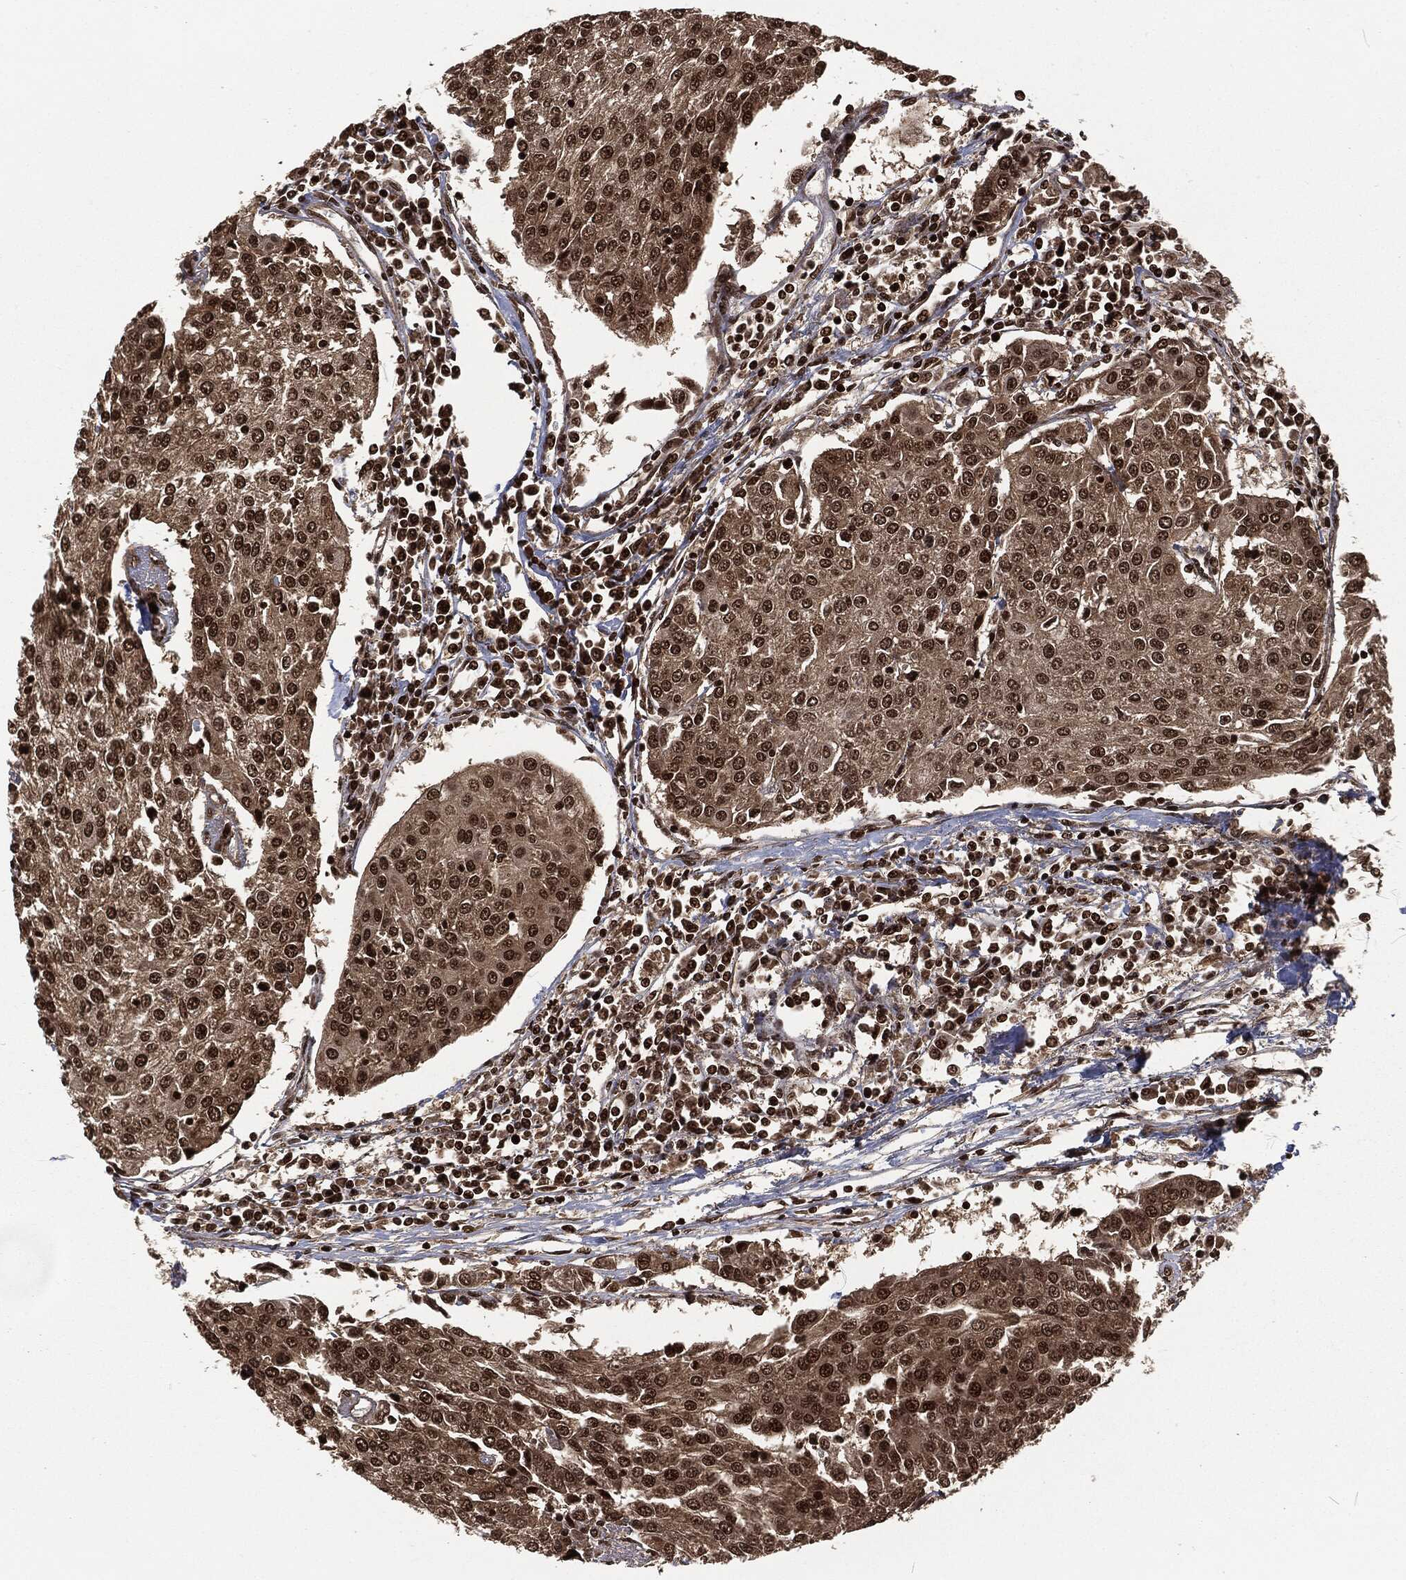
{"staining": {"intensity": "strong", "quantity": "25%-75%", "location": "cytoplasmic/membranous,nuclear"}, "tissue": "urothelial cancer", "cell_type": "Tumor cells", "image_type": "cancer", "snomed": [{"axis": "morphology", "description": "Urothelial carcinoma, High grade"}, {"axis": "topography", "description": "Urinary bladder"}], "caption": "Immunohistochemical staining of urothelial cancer displays strong cytoplasmic/membranous and nuclear protein positivity in approximately 25%-75% of tumor cells.", "gene": "NGRN", "patient": {"sex": "female", "age": 85}}